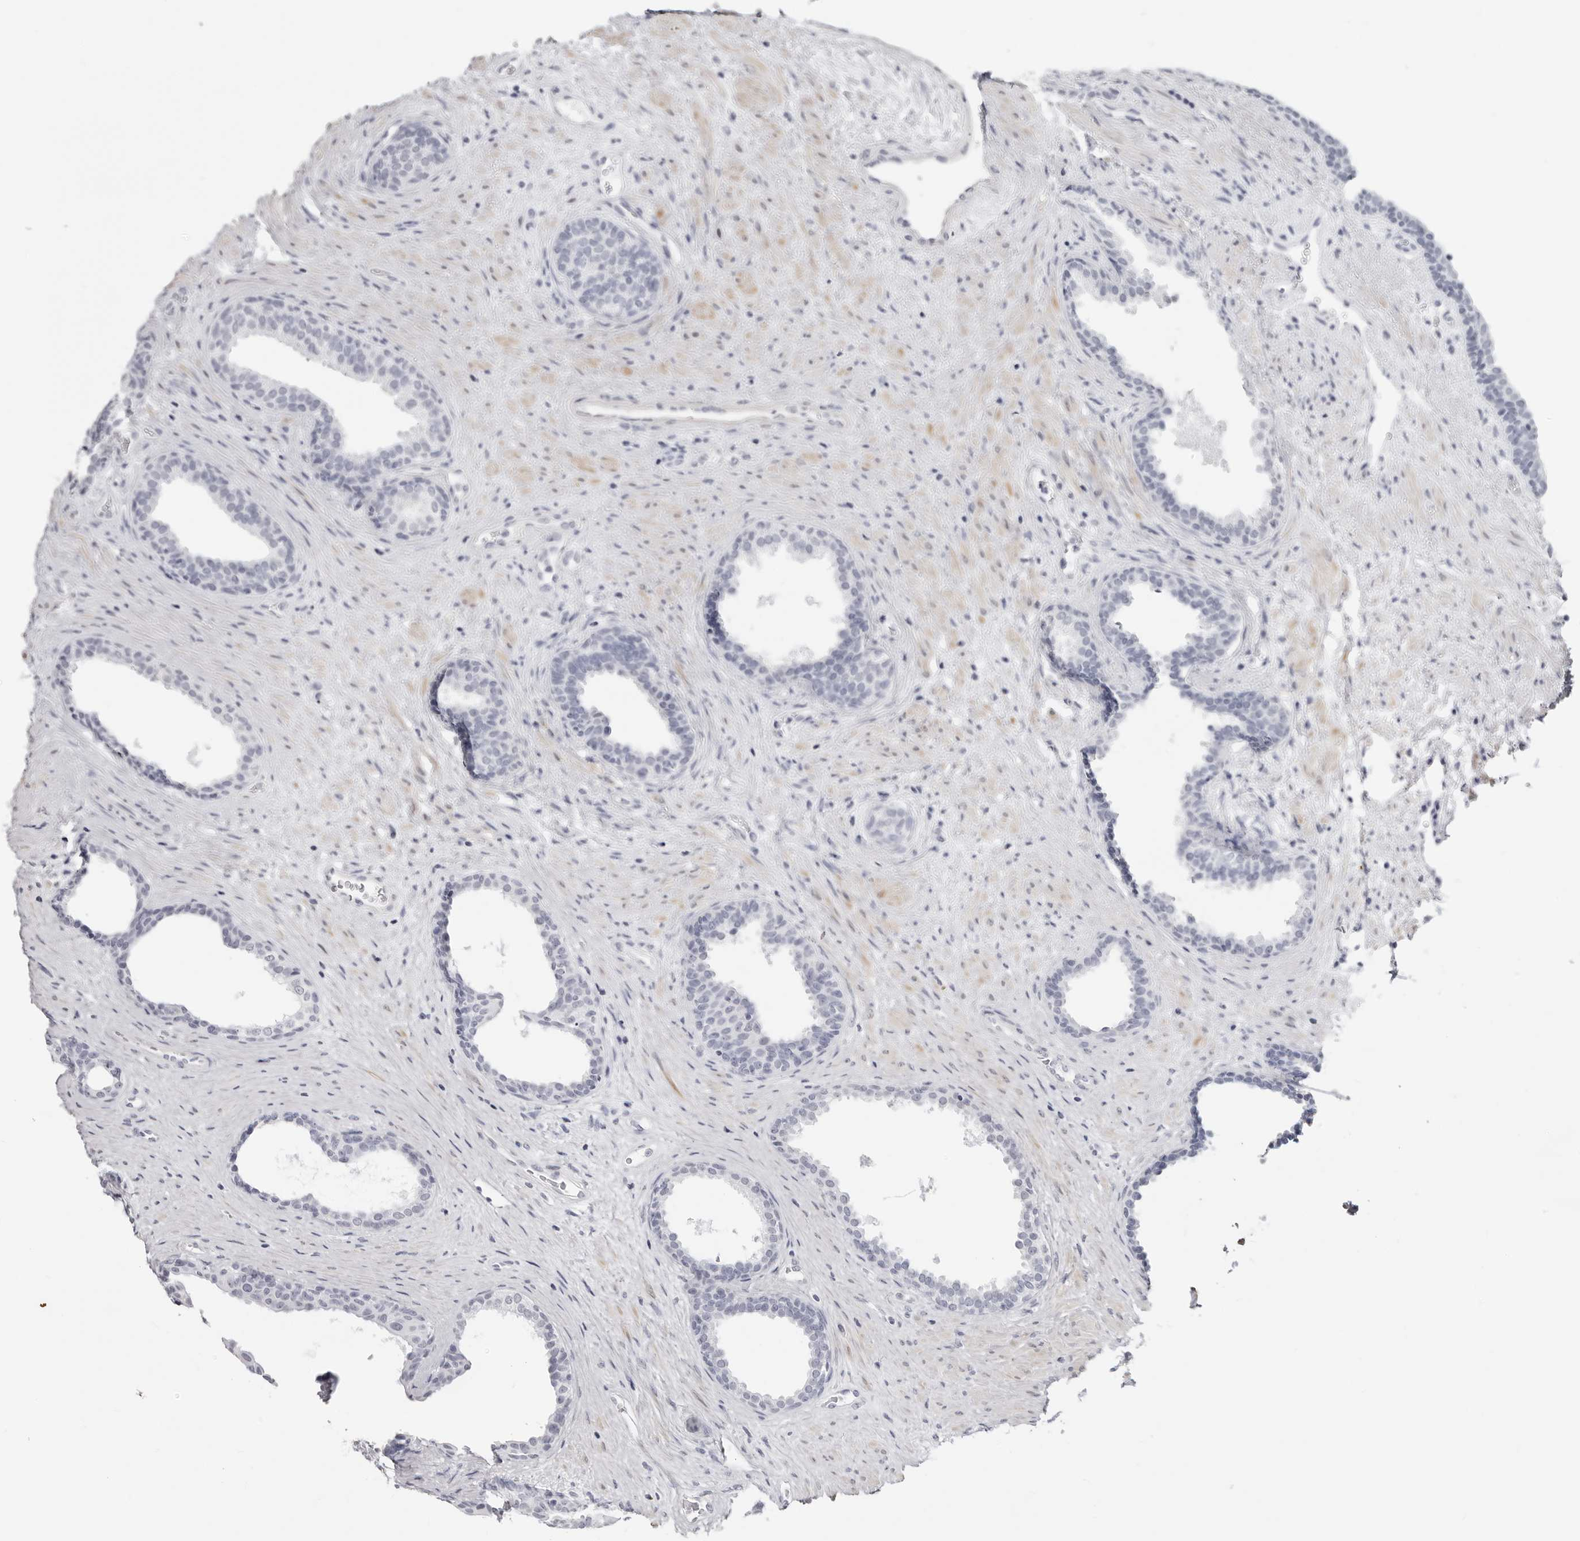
{"staining": {"intensity": "negative", "quantity": "none", "location": "none"}, "tissue": "prostate", "cell_type": "Glandular cells", "image_type": "normal", "snomed": [{"axis": "morphology", "description": "Normal tissue, NOS"}, {"axis": "topography", "description": "Prostate"}], "caption": "Protein analysis of benign prostate shows no significant positivity in glandular cells.", "gene": "INSL3", "patient": {"sex": "male", "age": 76}}